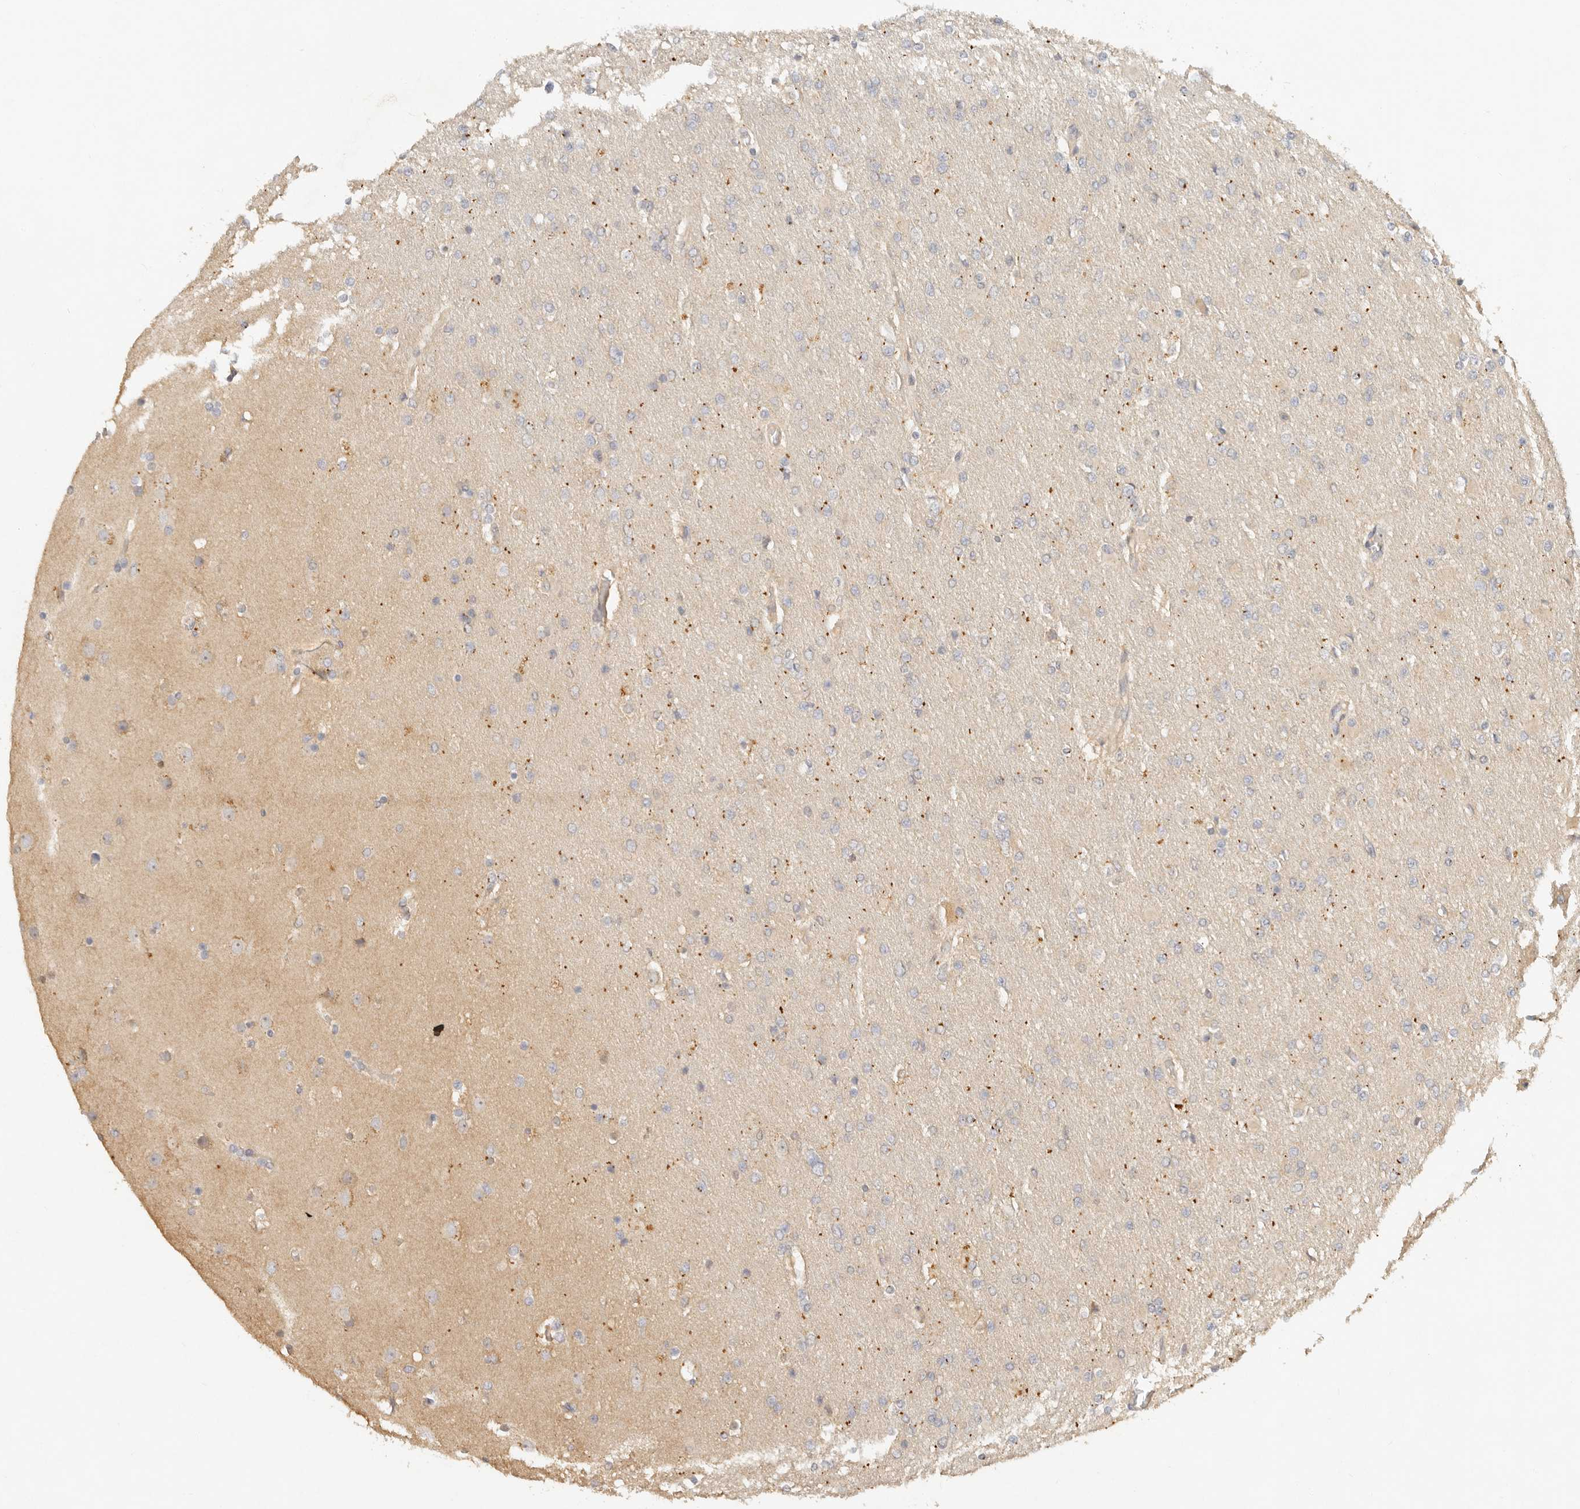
{"staining": {"intensity": "negative", "quantity": "none", "location": "none"}, "tissue": "glioma", "cell_type": "Tumor cells", "image_type": "cancer", "snomed": [{"axis": "morphology", "description": "Glioma, malignant, High grade"}, {"axis": "topography", "description": "Cerebral cortex"}], "caption": "Immunohistochemistry (IHC) micrograph of high-grade glioma (malignant) stained for a protein (brown), which displays no positivity in tumor cells.", "gene": "HECTD3", "patient": {"sex": "female", "age": 36}}